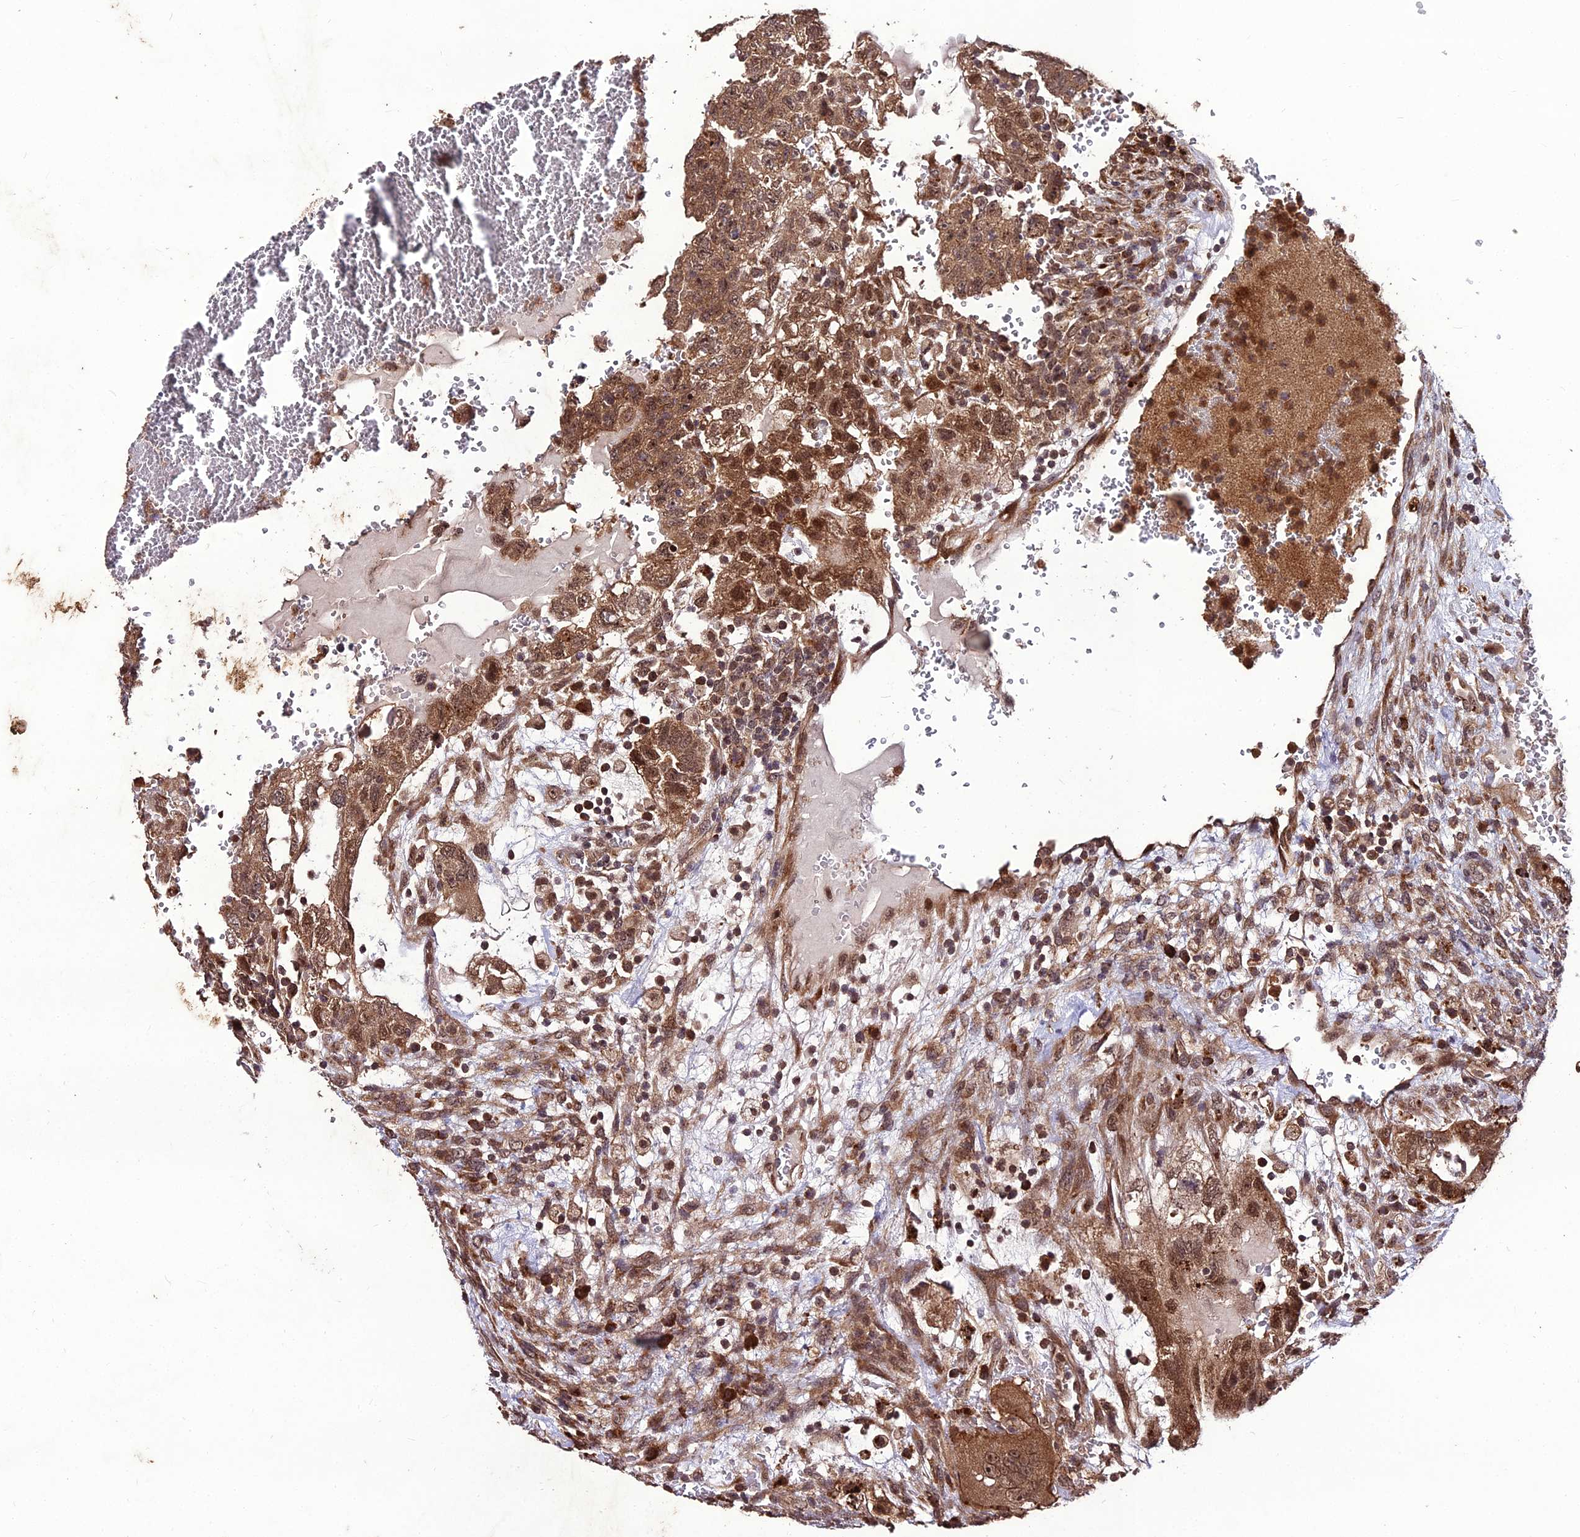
{"staining": {"intensity": "moderate", "quantity": ">75%", "location": "cytoplasmic/membranous,nuclear"}, "tissue": "testis cancer", "cell_type": "Tumor cells", "image_type": "cancer", "snomed": [{"axis": "morphology", "description": "Carcinoma, Embryonal, NOS"}, {"axis": "topography", "description": "Testis"}], "caption": "Immunohistochemical staining of human testis cancer demonstrates moderate cytoplasmic/membranous and nuclear protein staining in about >75% of tumor cells. The protein is shown in brown color, while the nuclei are stained blue.", "gene": "ZNF766", "patient": {"sex": "male", "age": 36}}